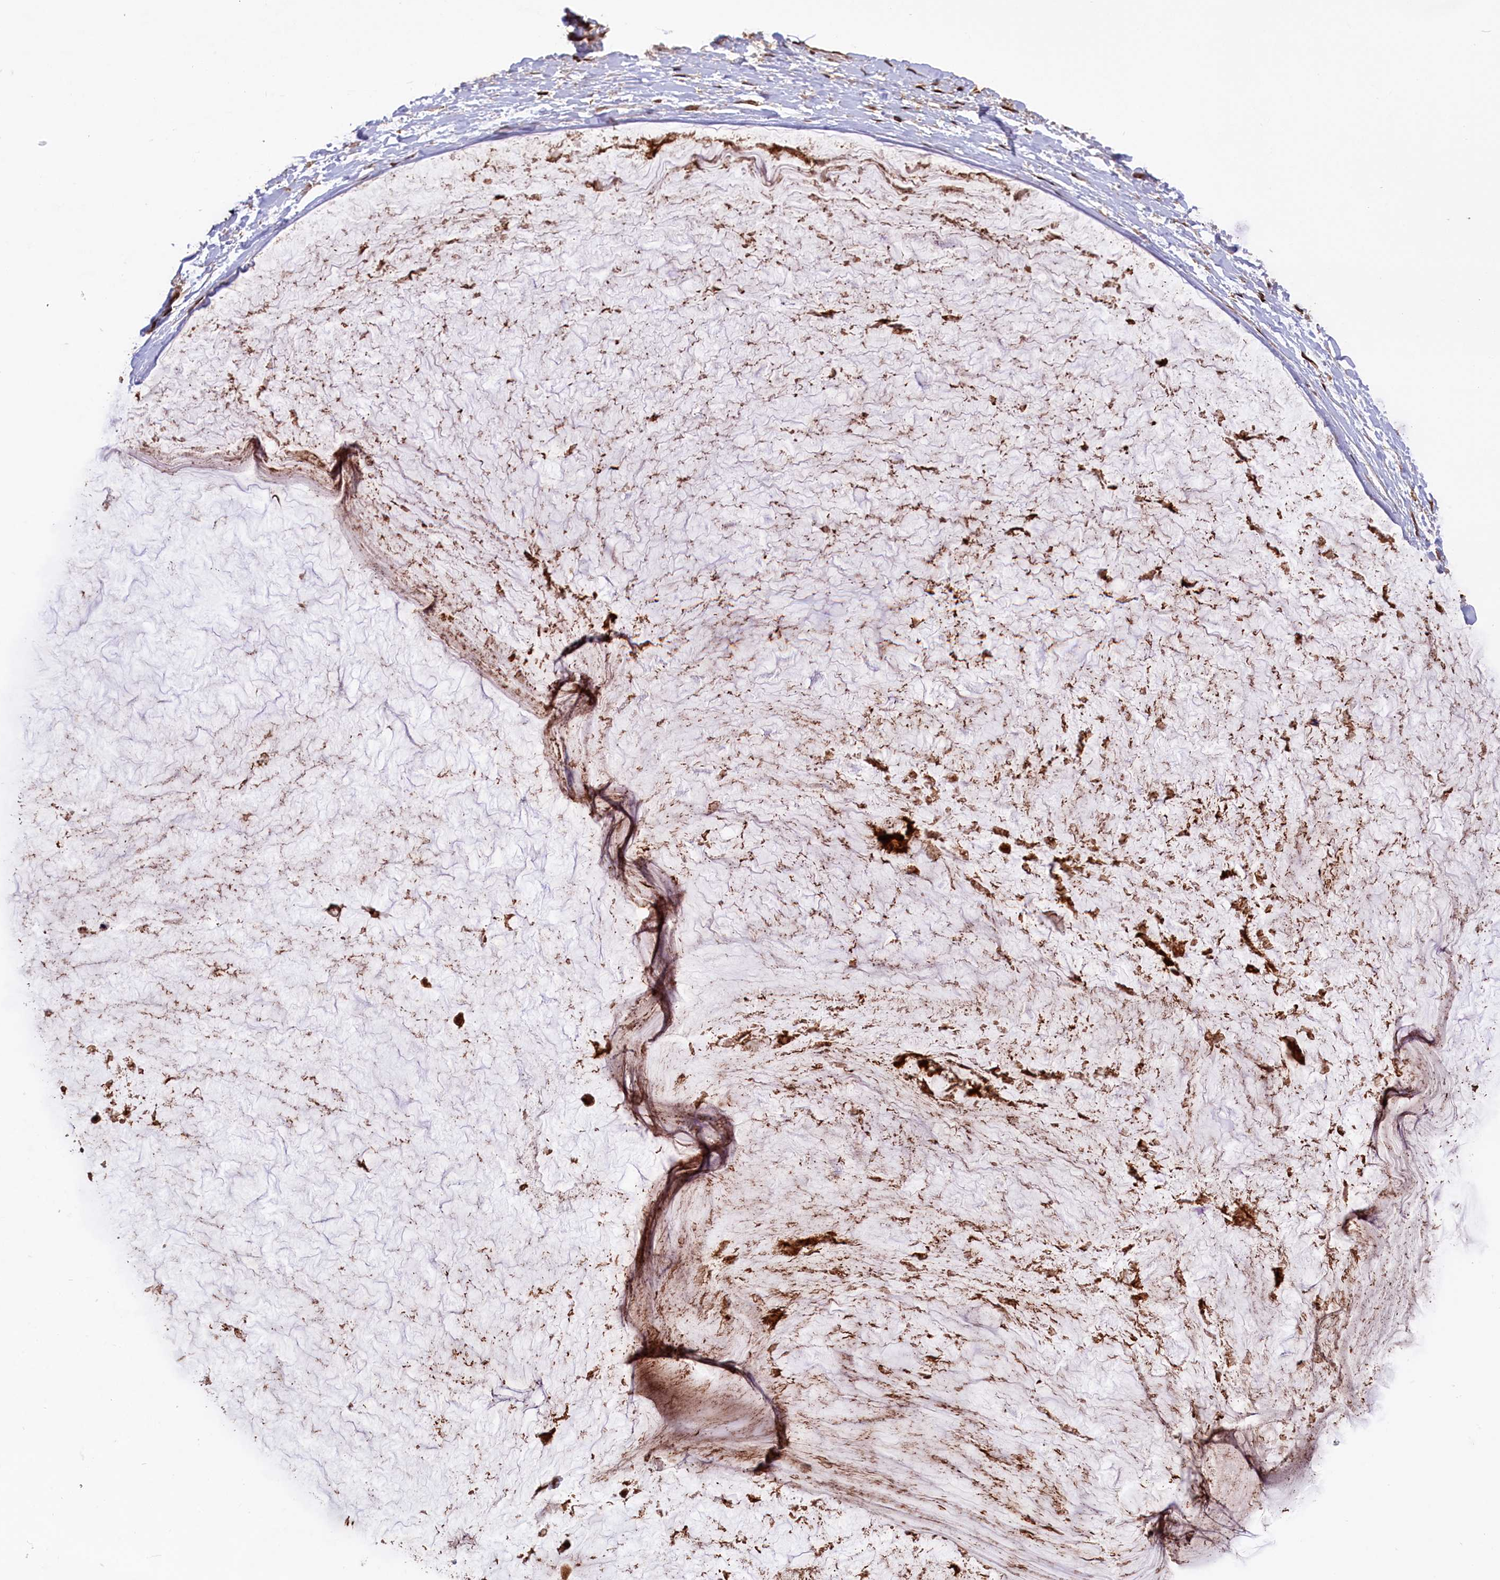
{"staining": {"intensity": "strong", "quantity": ">75%", "location": "cytoplasmic/membranous"}, "tissue": "ovarian cancer", "cell_type": "Tumor cells", "image_type": "cancer", "snomed": [{"axis": "morphology", "description": "Cystadenocarcinoma, mucinous, NOS"}, {"axis": "topography", "description": "Ovary"}], "caption": "Tumor cells display strong cytoplasmic/membranous staining in approximately >75% of cells in ovarian cancer (mucinous cystadenocarcinoma). (DAB = brown stain, brightfield microscopy at high magnification).", "gene": "IST1", "patient": {"sex": "female", "age": 39}}